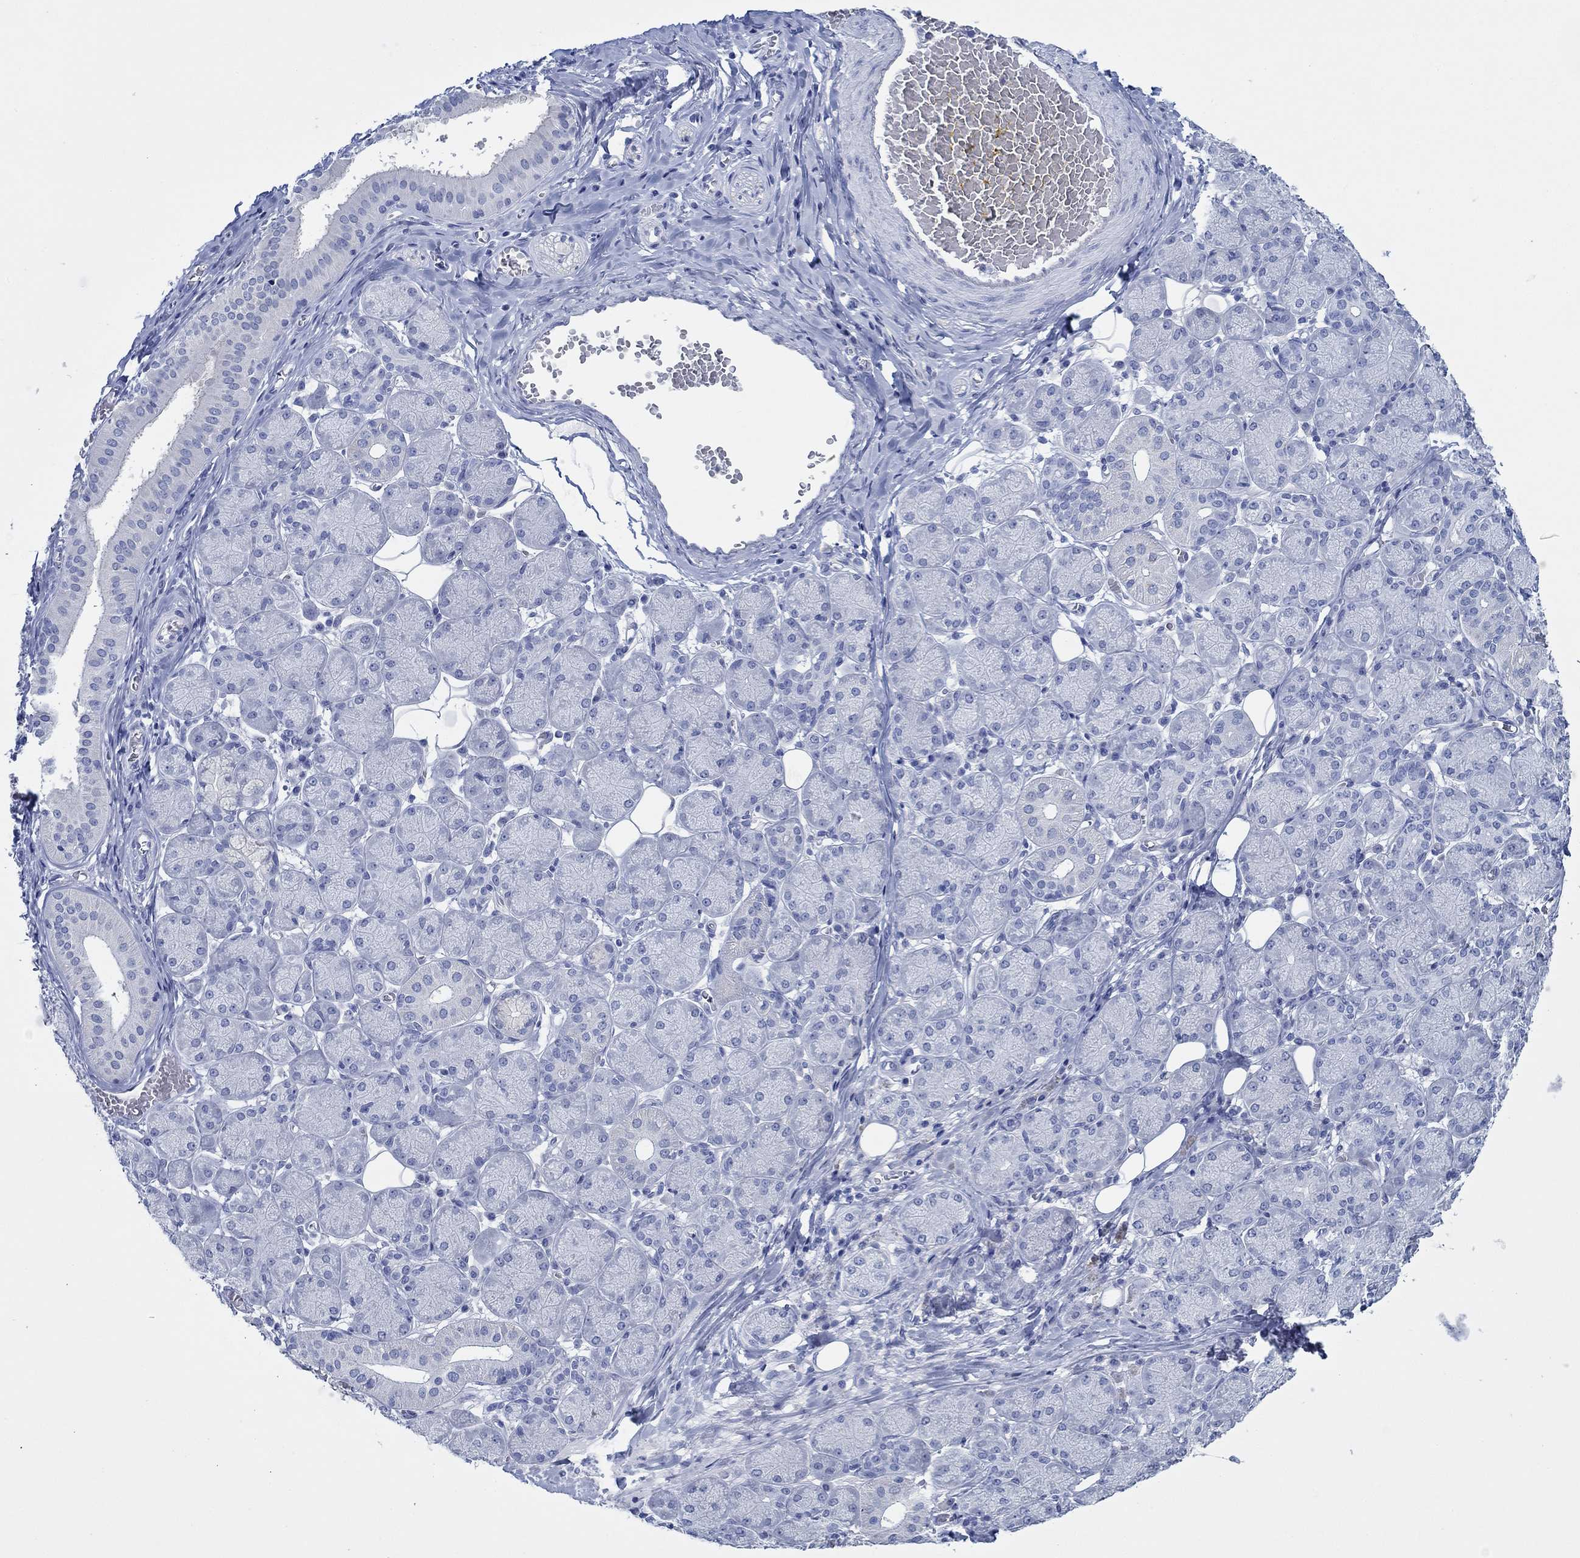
{"staining": {"intensity": "negative", "quantity": "none", "location": "none"}, "tissue": "salivary gland", "cell_type": "Glandular cells", "image_type": "normal", "snomed": [{"axis": "morphology", "description": "Normal tissue, NOS"}, {"axis": "topography", "description": "Salivary gland"}, {"axis": "topography", "description": "Peripheral nerve tissue"}], "caption": "Immunohistochemistry (IHC) of unremarkable salivary gland exhibits no positivity in glandular cells.", "gene": "IGFBP6", "patient": {"sex": "female", "age": 24}}